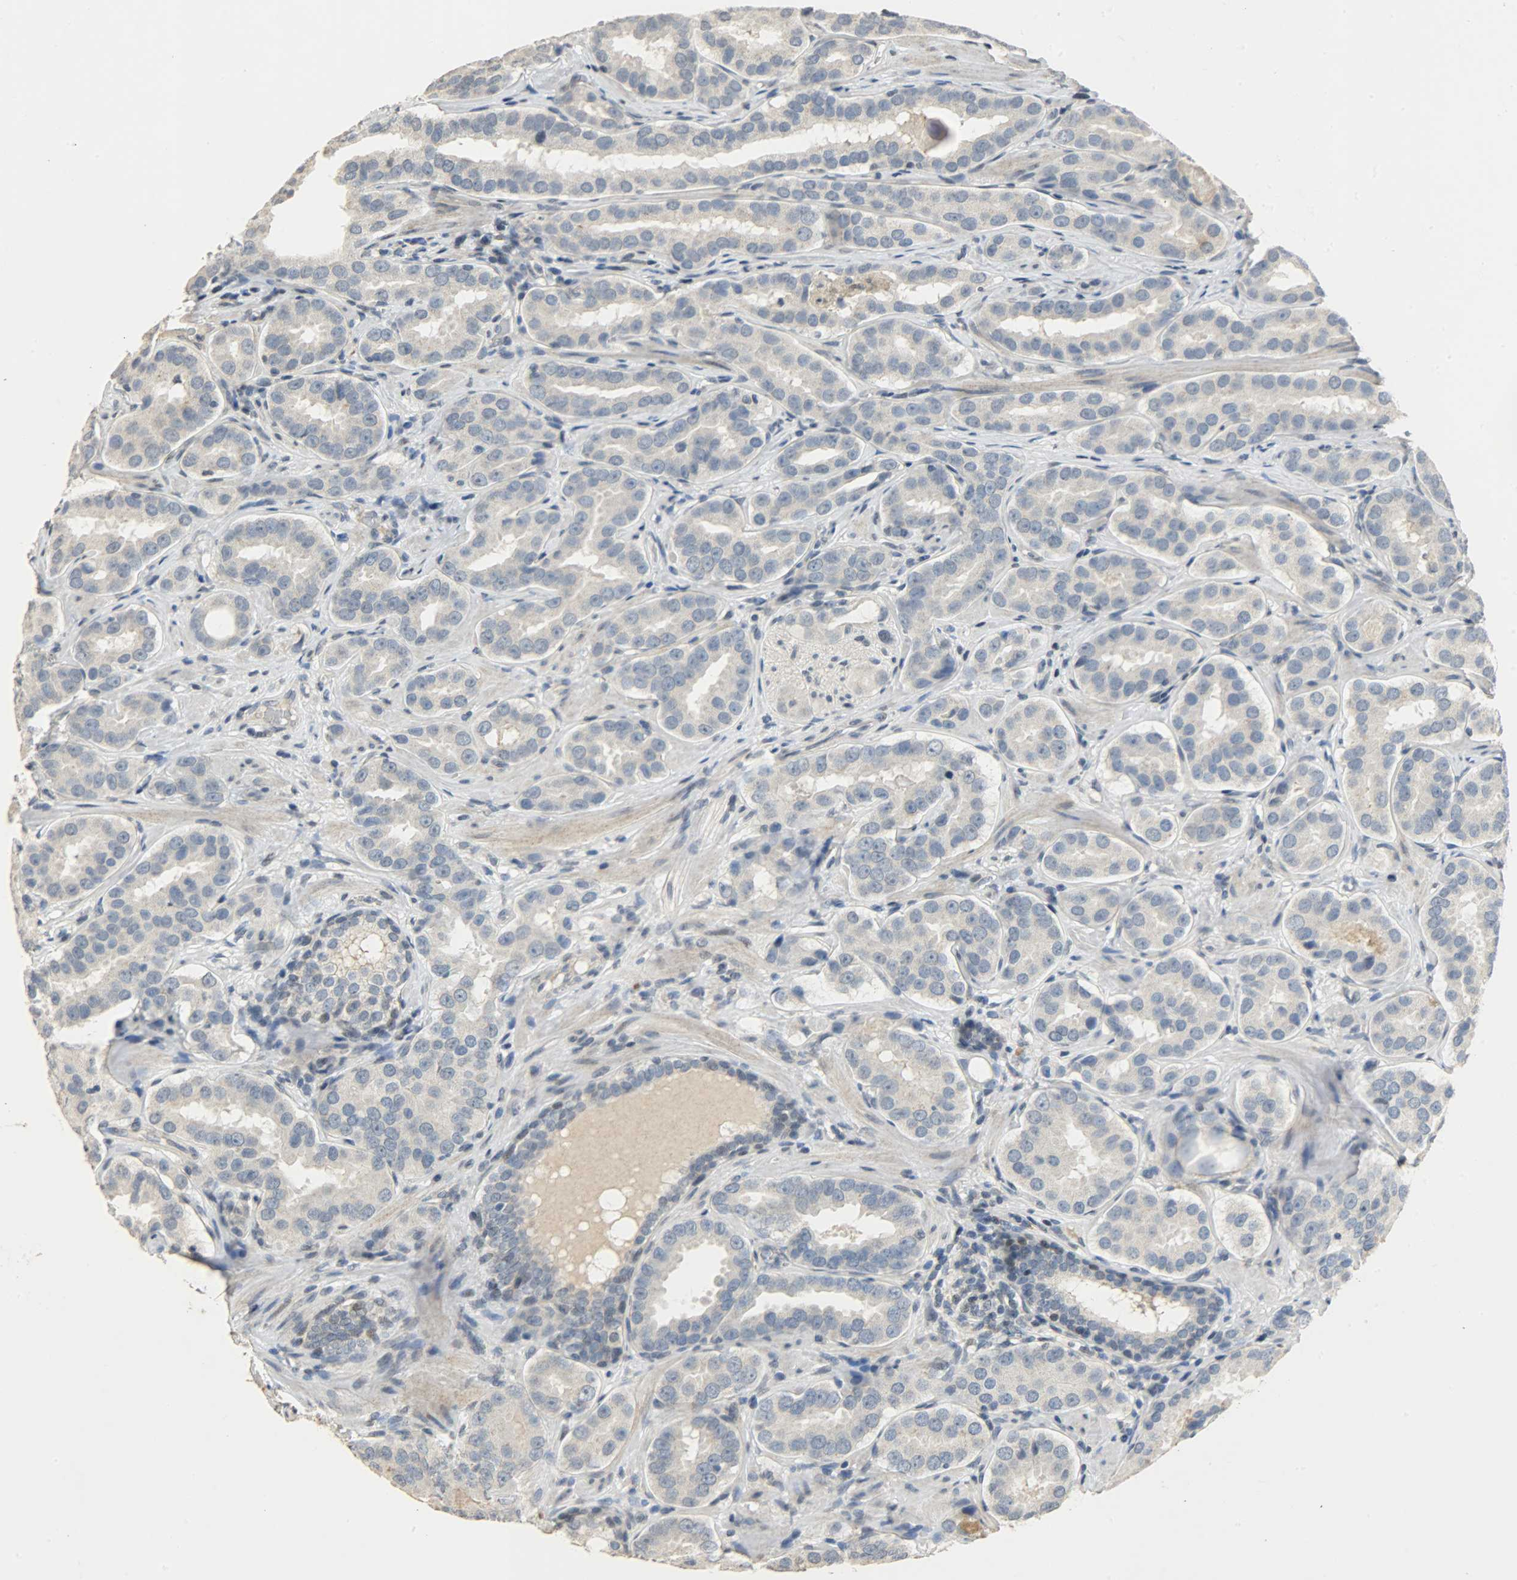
{"staining": {"intensity": "weak", "quantity": ">75%", "location": "cytoplasmic/membranous"}, "tissue": "prostate cancer", "cell_type": "Tumor cells", "image_type": "cancer", "snomed": [{"axis": "morphology", "description": "Adenocarcinoma, Low grade"}, {"axis": "topography", "description": "Prostate"}], "caption": "Brown immunohistochemical staining in human prostate cancer displays weak cytoplasmic/membranous expression in about >75% of tumor cells. (Stains: DAB in brown, nuclei in blue, Microscopy: brightfield microscopy at high magnification).", "gene": "DNAJB6", "patient": {"sex": "male", "age": 59}}